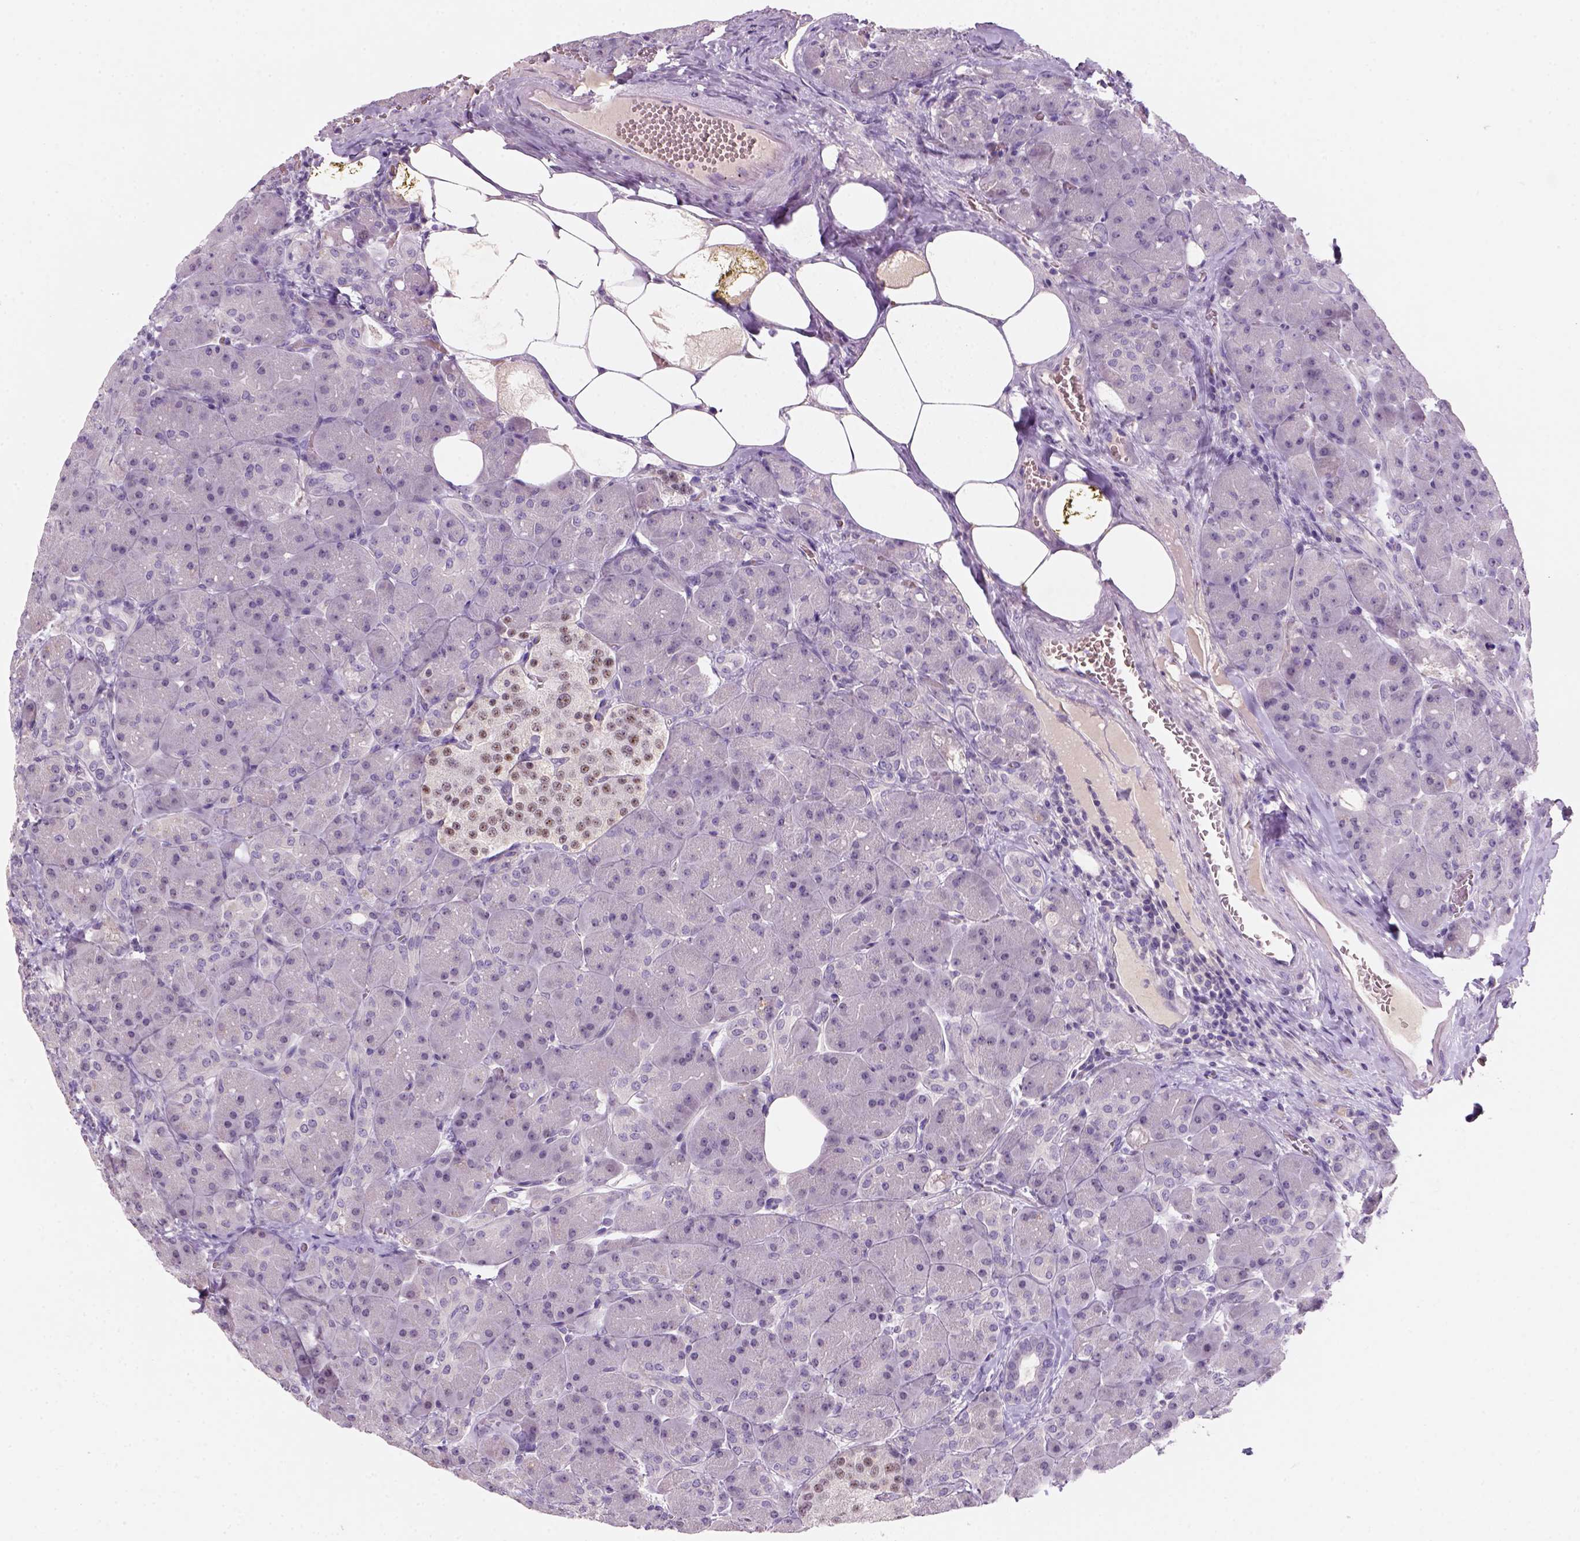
{"staining": {"intensity": "negative", "quantity": "none", "location": "none"}, "tissue": "pancreas", "cell_type": "Exocrine glandular cells", "image_type": "normal", "snomed": [{"axis": "morphology", "description": "Normal tissue, NOS"}, {"axis": "topography", "description": "Pancreas"}], "caption": "Exocrine glandular cells show no significant staining in unremarkable pancreas. Nuclei are stained in blue.", "gene": "ZMAT4", "patient": {"sex": "male", "age": 55}}